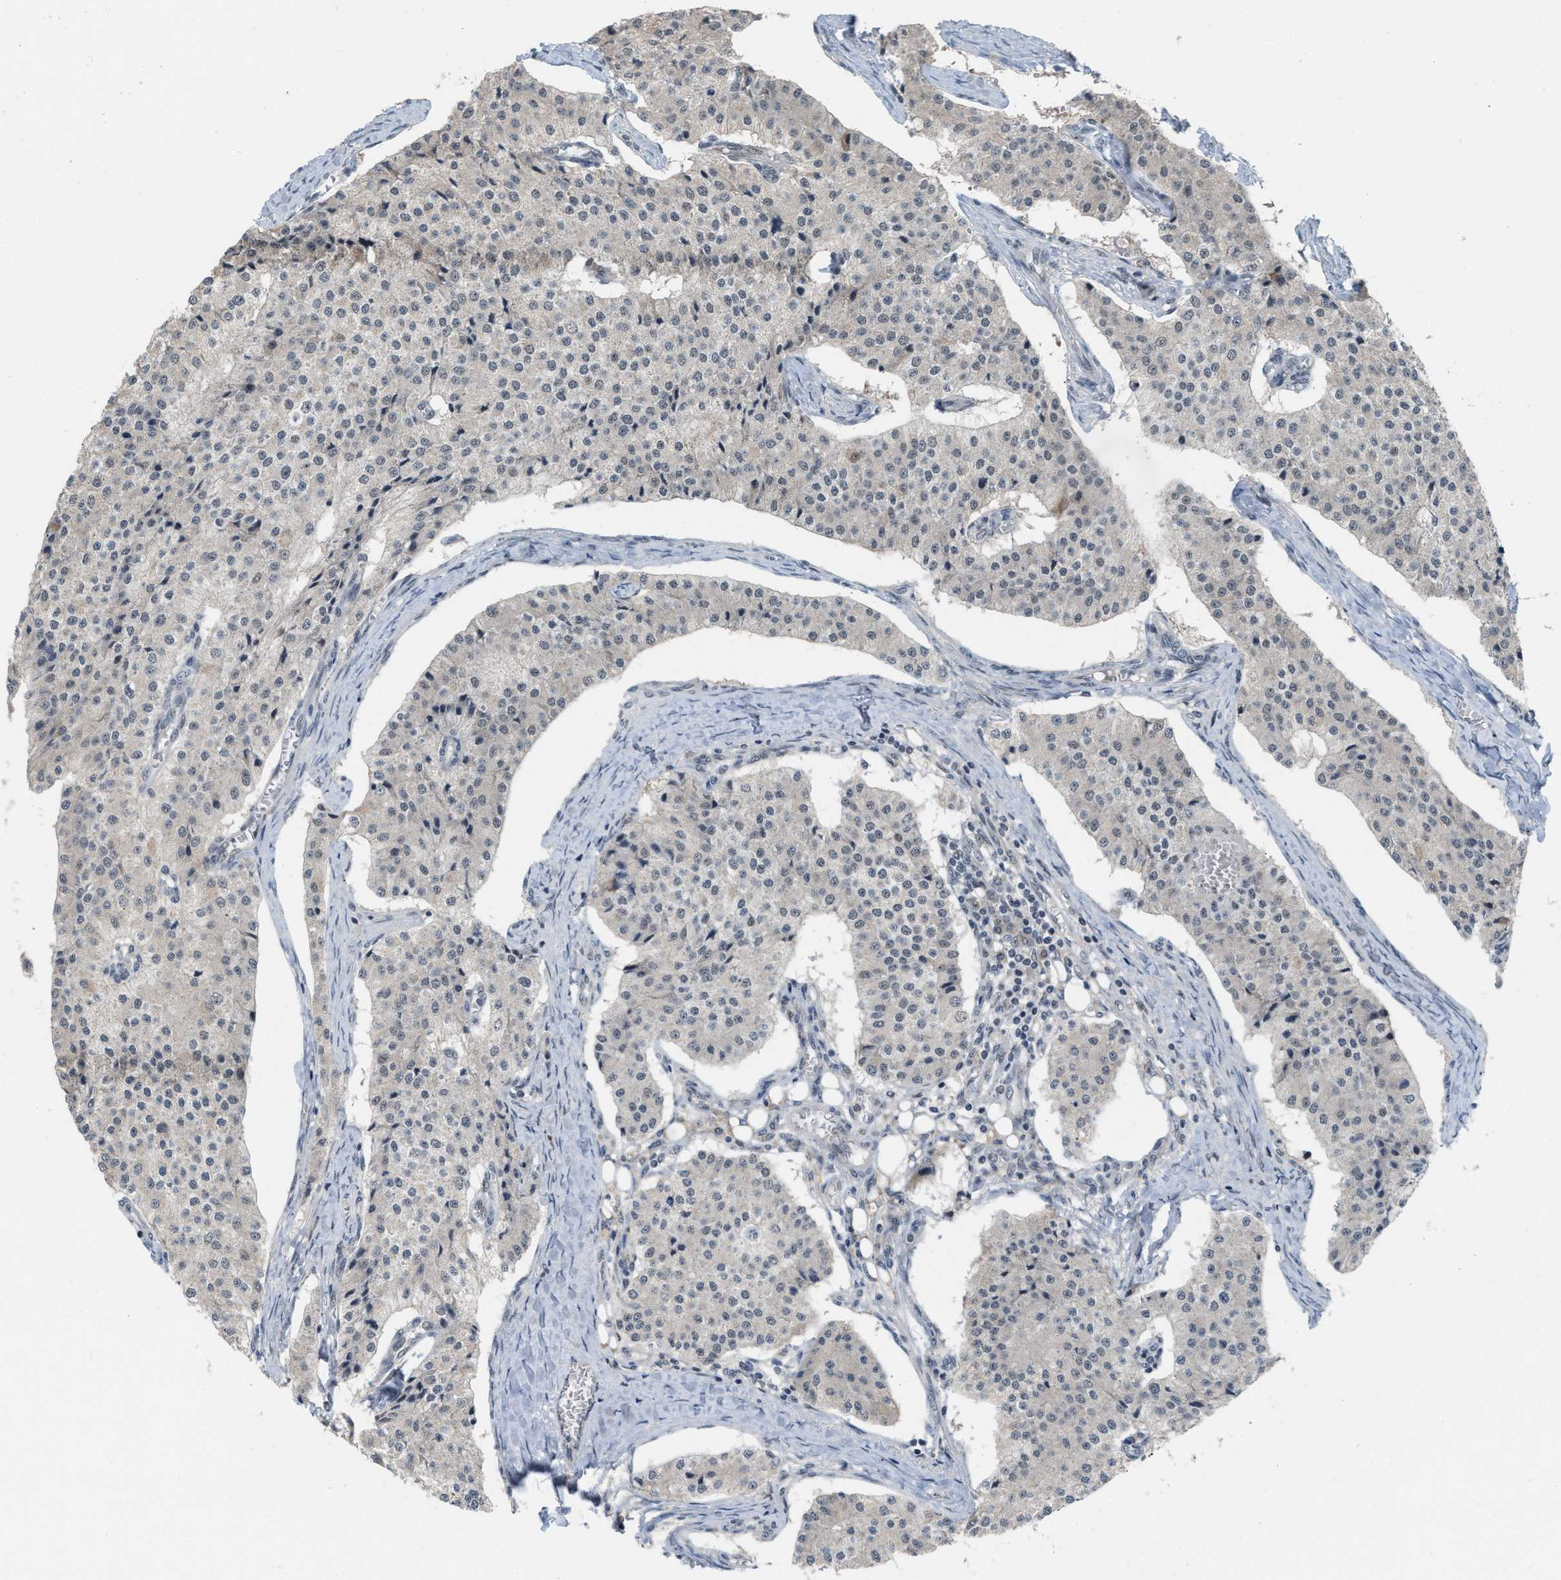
{"staining": {"intensity": "weak", "quantity": "<25%", "location": "cytoplasmic/membranous"}, "tissue": "carcinoid", "cell_type": "Tumor cells", "image_type": "cancer", "snomed": [{"axis": "morphology", "description": "Carcinoid, malignant, NOS"}, {"axis": "topography", "description": "Colon"}], "caption": "IHC histopathology image of malignant carcinoid stained for a protein (brown), which demonstrates no expression in tumor cells. Nuclei are stained in blue.", "gene": "PRPF4", "patient": {"sex": "female", "age": 52}}